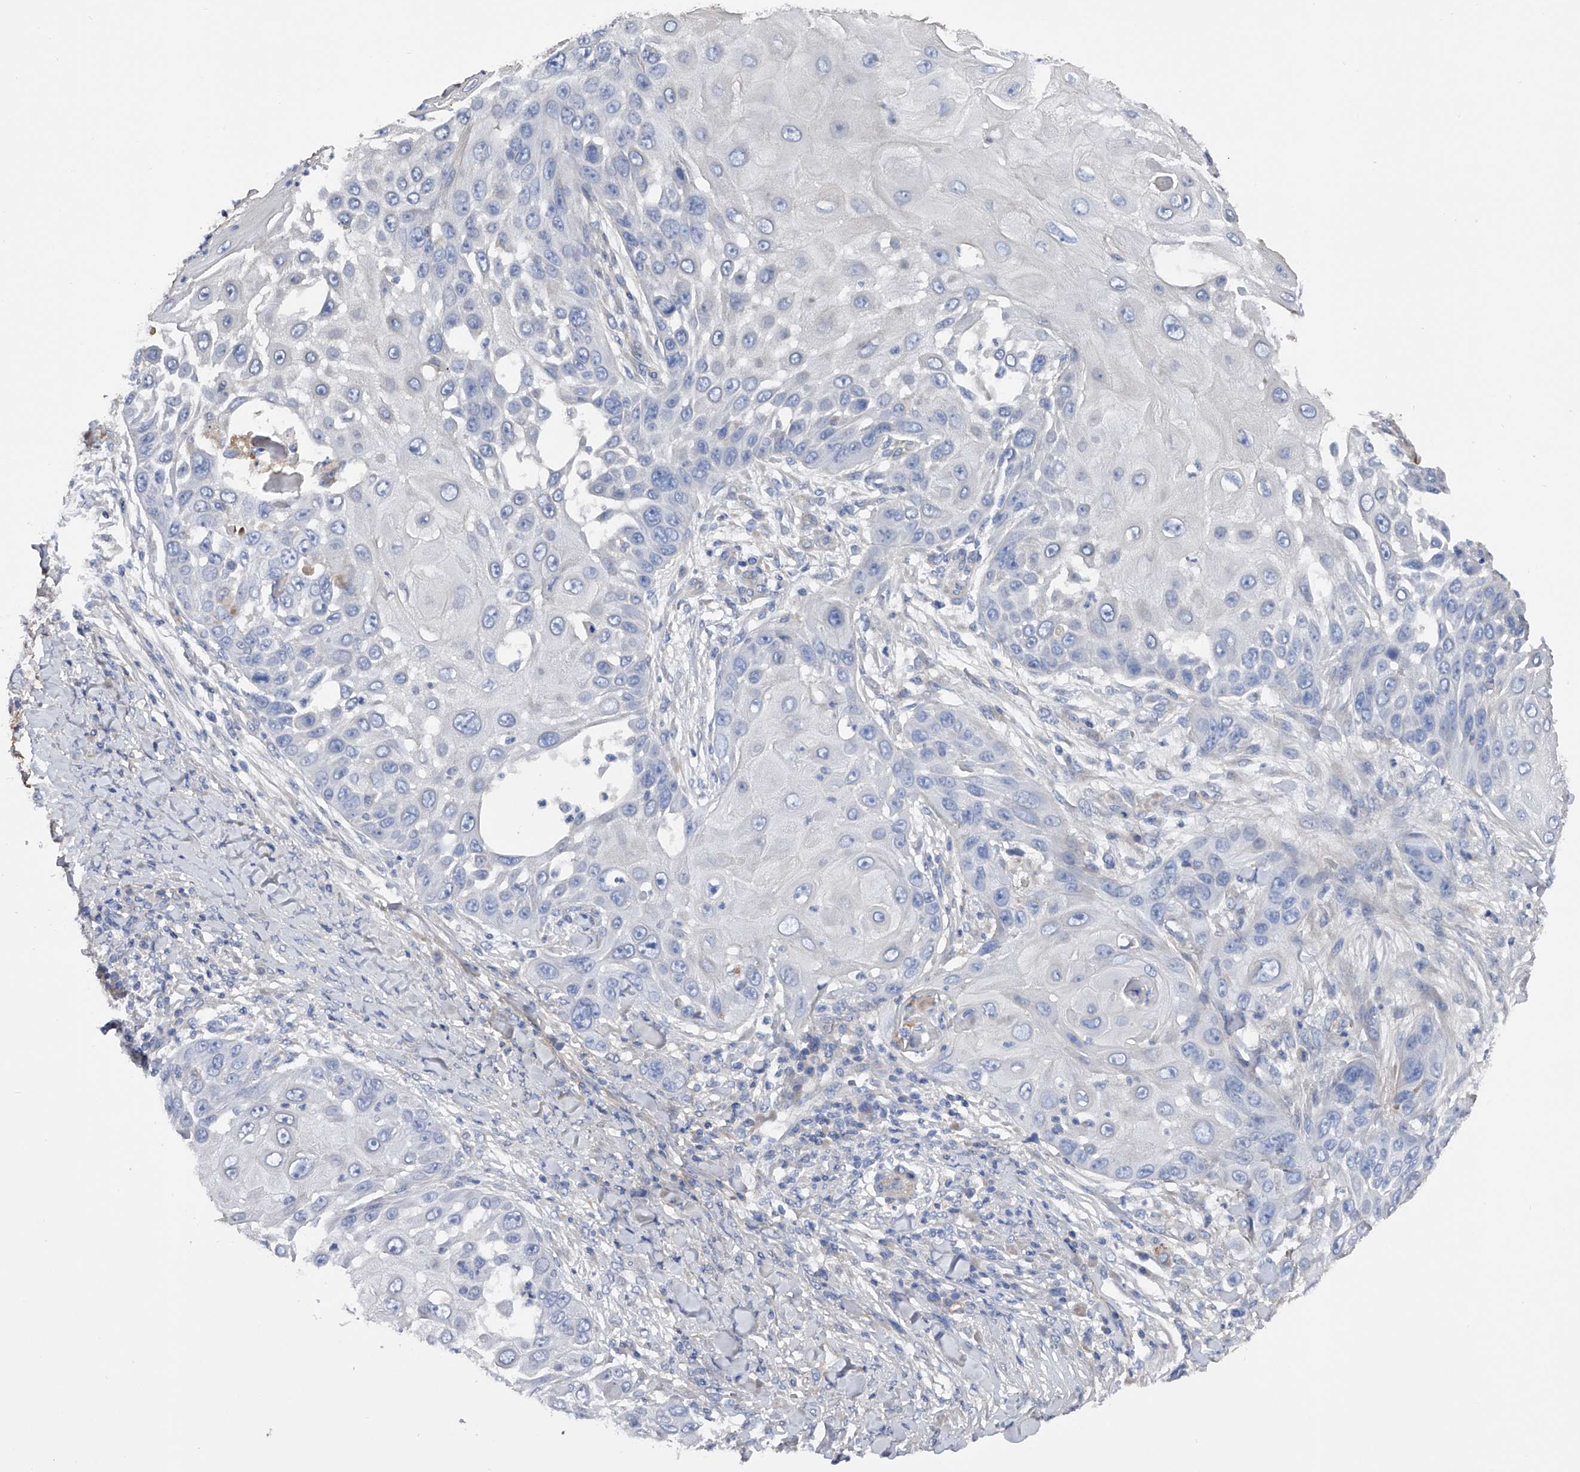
{"staining": {"intensity": "negative", "quantity": "none", "location": "none"}, "tissue": "skin cancer", "cell_type": "Tumor cells", "image_type": "cancer", "snomed": [{"axis": "morphology", "description": "Squamous cell carcinoma, NOS"}, {"axis": "topography", "description": "Skin"}], "caption": "Immunohistochemical staining of human skin squamous cell carcinoma shows no significant positivity in tumor cells.", "gene": "RWDD2A", "patient": {"sex": "female", "age": 44}}